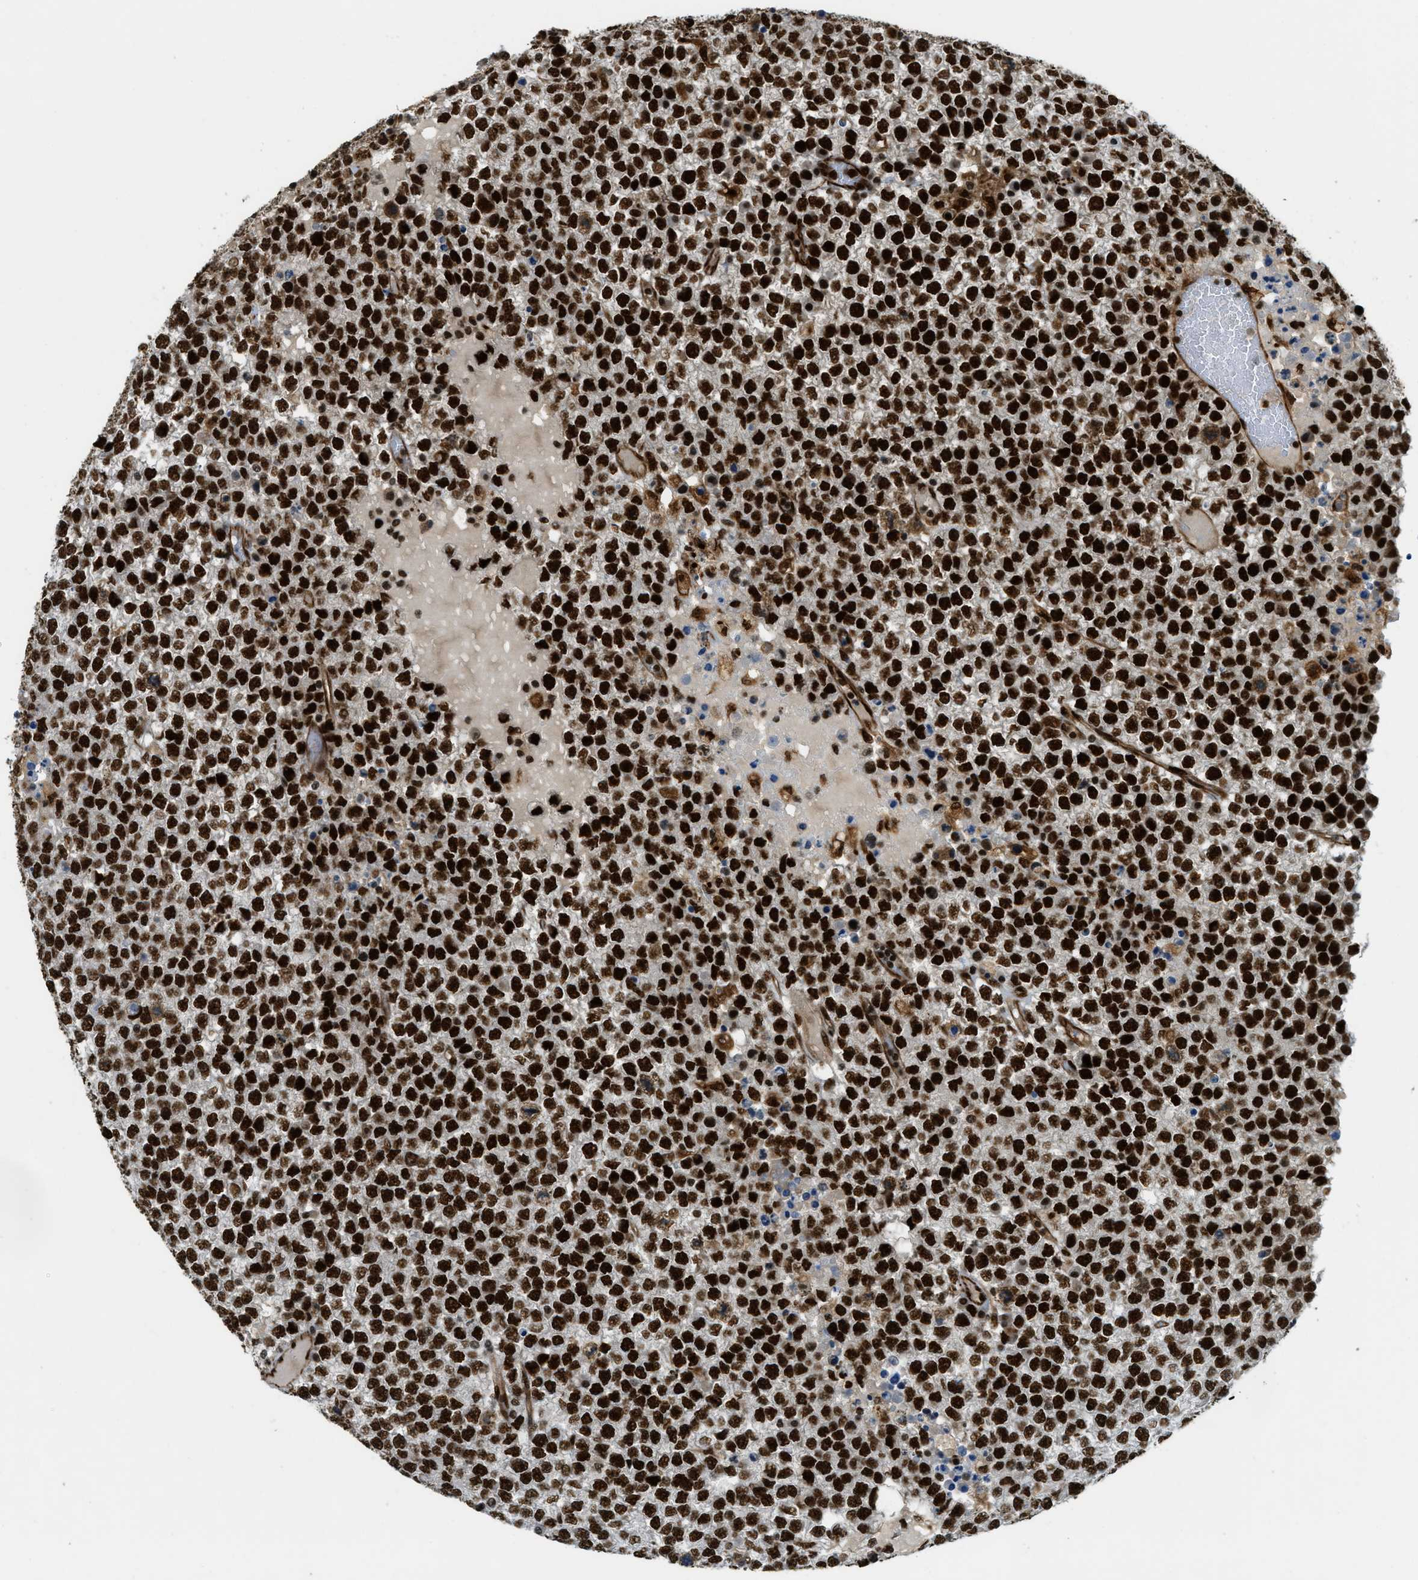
{"staining": {"intensity": "strong", "quantity": ">75%", "location": "nuclear"}, "tissue": "testis cancer", "cell_type": "Tumor cells", "image_type": "cancer", "snomed": [{"axis": "morphology", "description": "Seminoma, NOS"}, {"axis": "topography", "description": "Testis"}], "caption": "This is a histology image of immunohistochemistry staining of testis seminoma, which shows strong positivity in the nuclear of tumor cells.", "gene": "ZFR", "patient": {"sex": "male", "age": 65}}